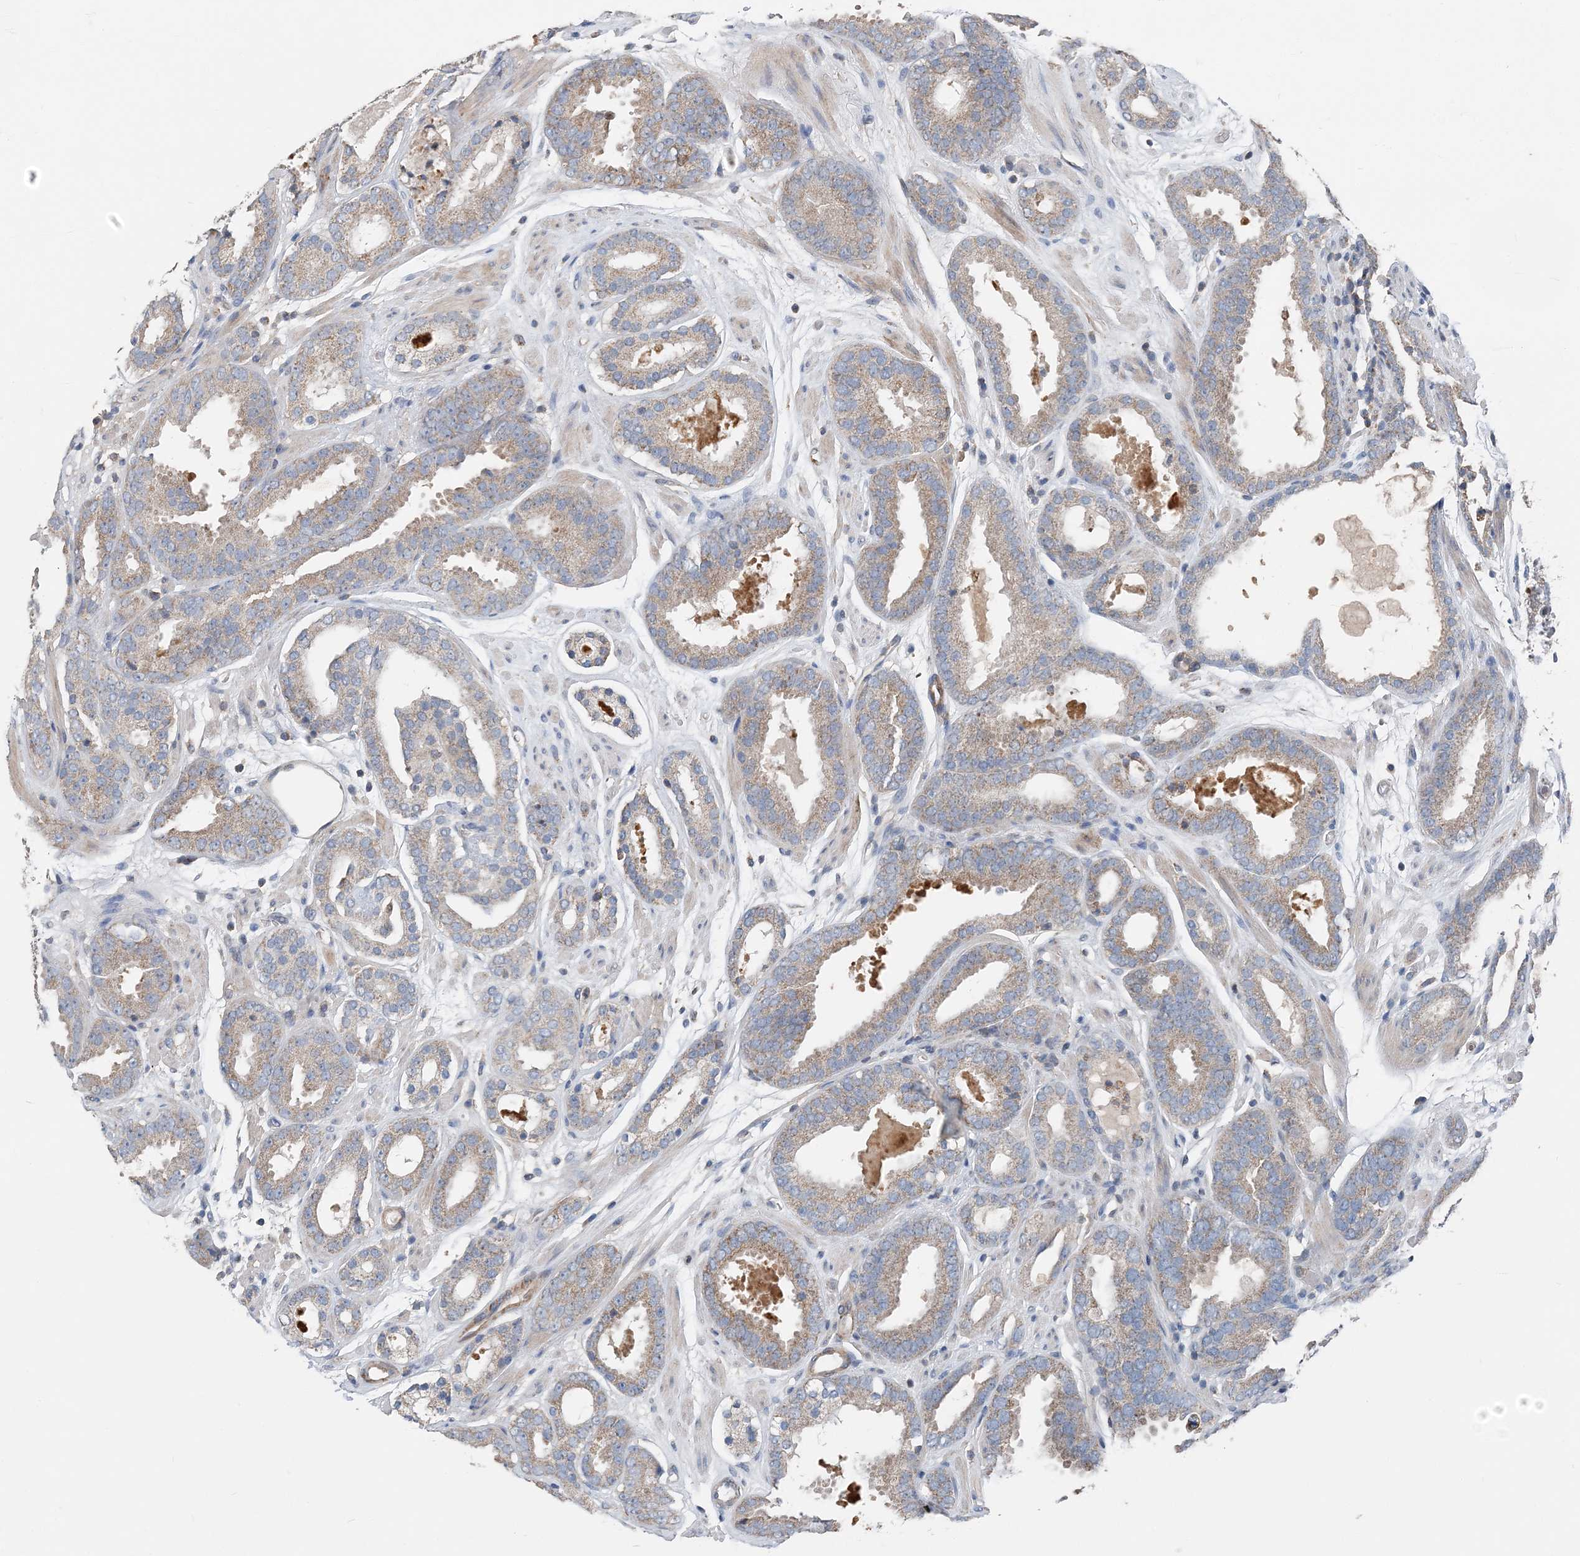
{"staining": {"intensity": "weak", "quantity": "25%-75%", "location": "cytoplasmic/membranous"}, "tissue": "prostate cancer", "cell_type": "Tumor cells", "image_type": "cancer", "snomed": [{"axis": "morphology", "description": "Adenocarcinoma, Low grade"}, {"axis": "topography", "description": "Prostate"}], "caption": "Low-grade adenocarcinoma (prostate) stained for a protein (brown) shows weak cytoplasmic/membranous positive staining in approximately 25%-75% of tumor cells.", "gene": "SPRY2", "patient": {"sex": "male", "age": 69}}